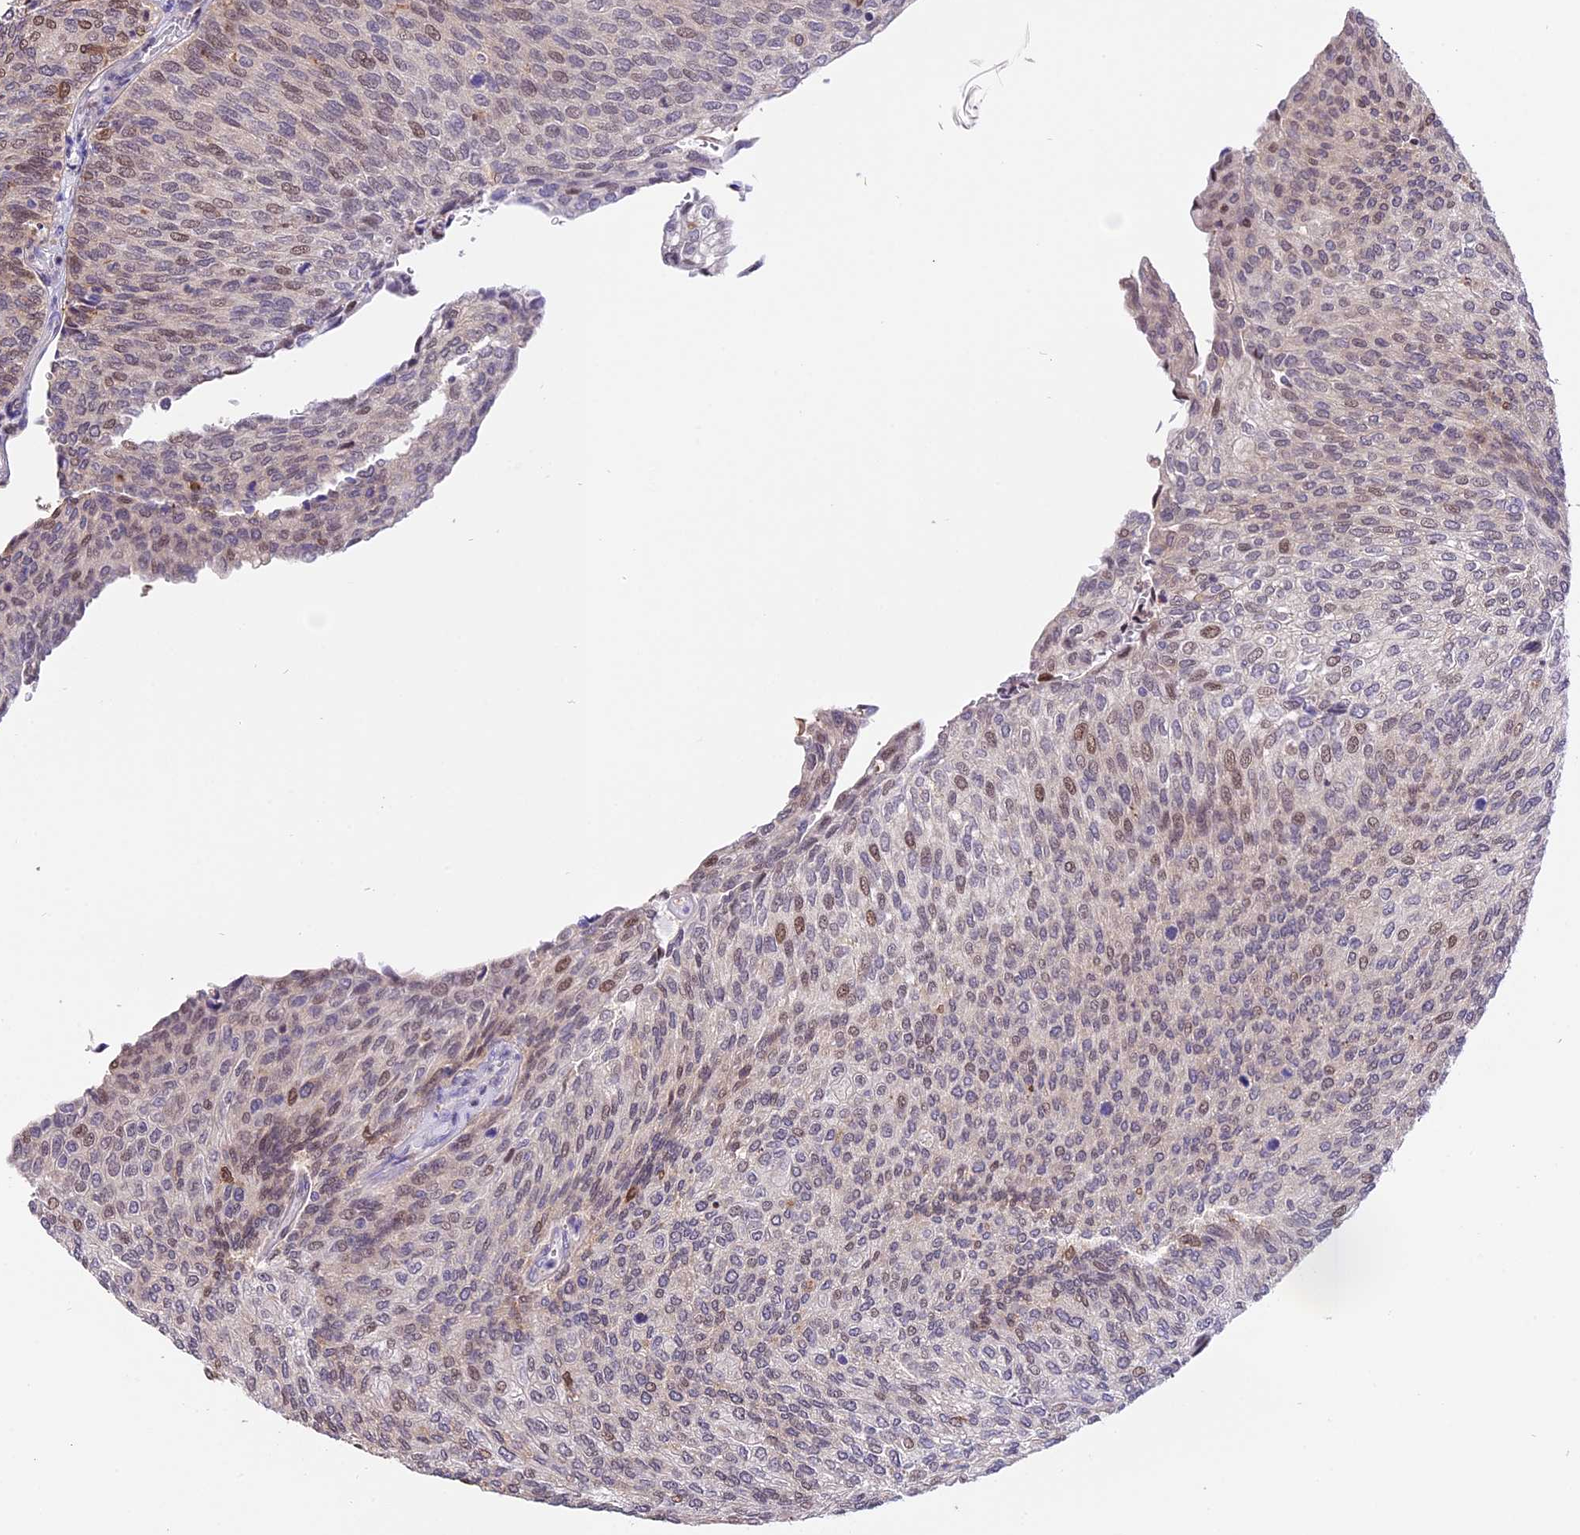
{"staining": {"intensity": "moderate", "quantity": "<25%", "location": "nuclear"}, "tissue": "urothelial cancer", "cell_type": "Tumor cells", "image_type": "cancer", "snomed": [{"axis": "morphology", "description": "Urothelial carcinoma, Low grade"}, {"axis": "topography", "description": "Urinary bladder"}], "caption": "A brown stain labels moderate nuclear expression of a protein in human urothelial cancer tumor cells. The staining was performed using DAB to visualize the protein expression in brown, while the nuclei were stained in blue with hematoxylin (Magnification: 20x).", "gene": "HERPUD1", "patient": {"sex": "female", "age": 79}}